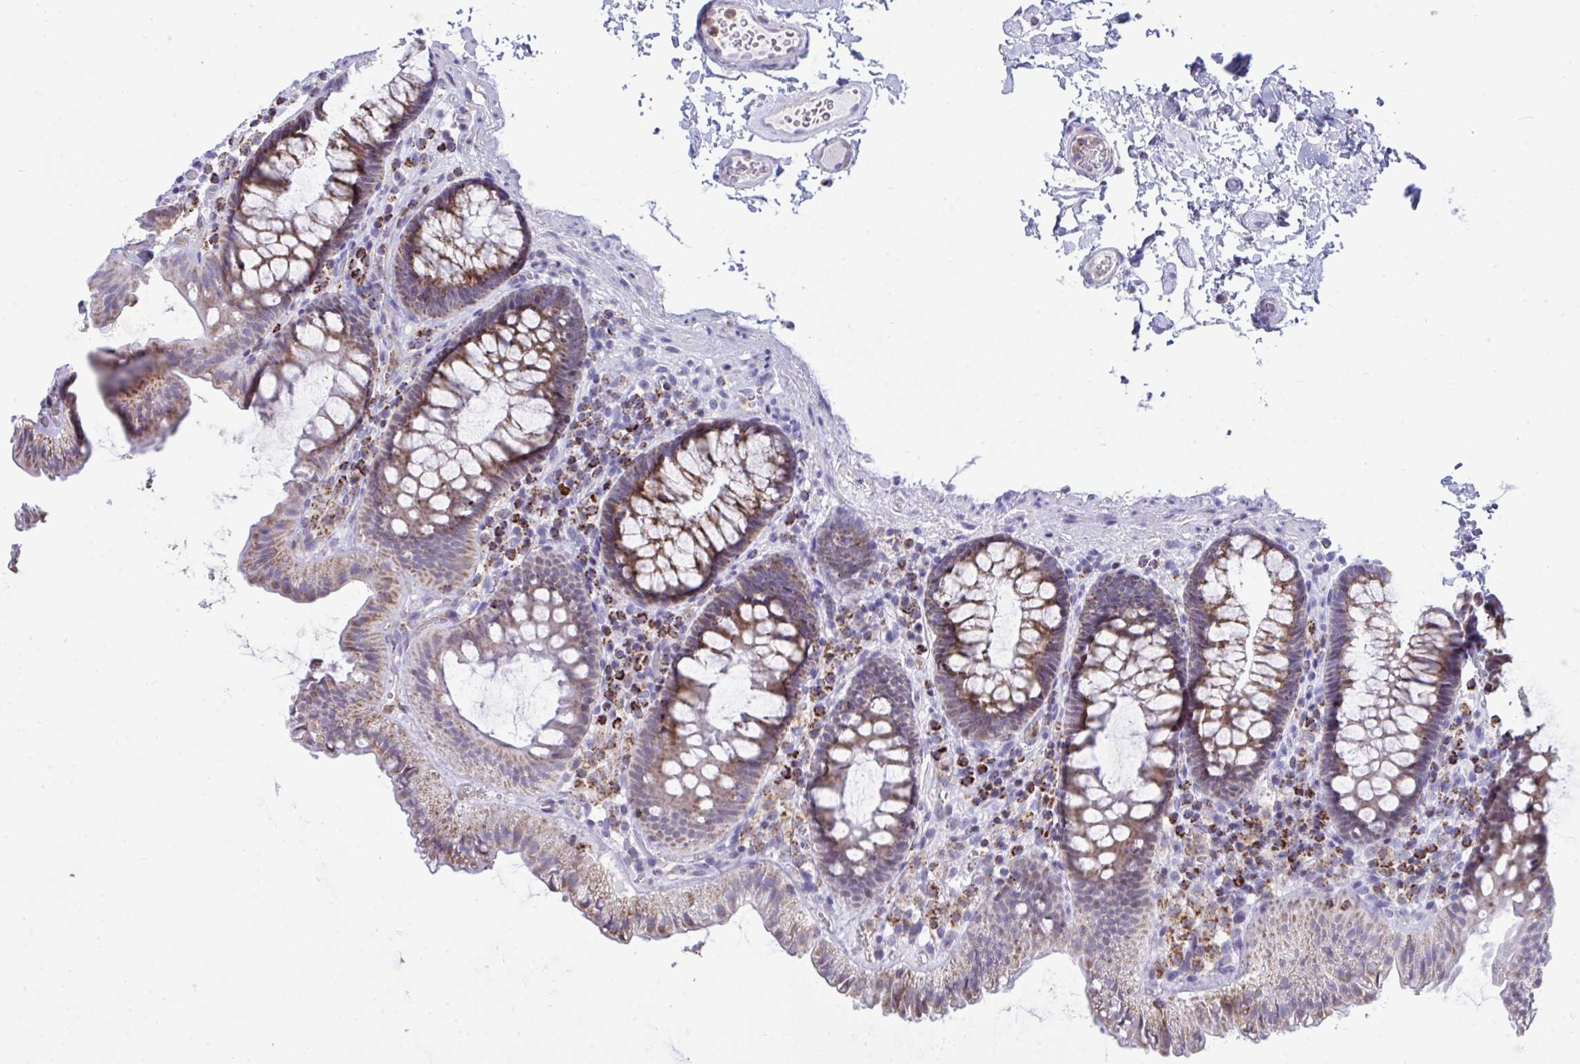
{"staining": {"intensity": "negative", "quantity": "none", "location": "none"}, "tissue": "colon", "cell_type": "Endothelial cells", "image_type": "normal", "snomed": [{"axis": "morphology", "description": "Normal tissue, NOS"}, {"axis": "topography", "description": "Colon"}, {"axis": "topography", "description": "Peripheral nerve tissue"}], "caption": "Colon was stained to show a protein in brown. There is no significant positivity in endothelial cells. The staining is performed using DAB (3,3'-diaminobenzidine) brown chromogen with nuclei counter-stained in using hematoxylin.", "gene": "PLA2G12B", "patient": {"sex": "male", "age": 84}}